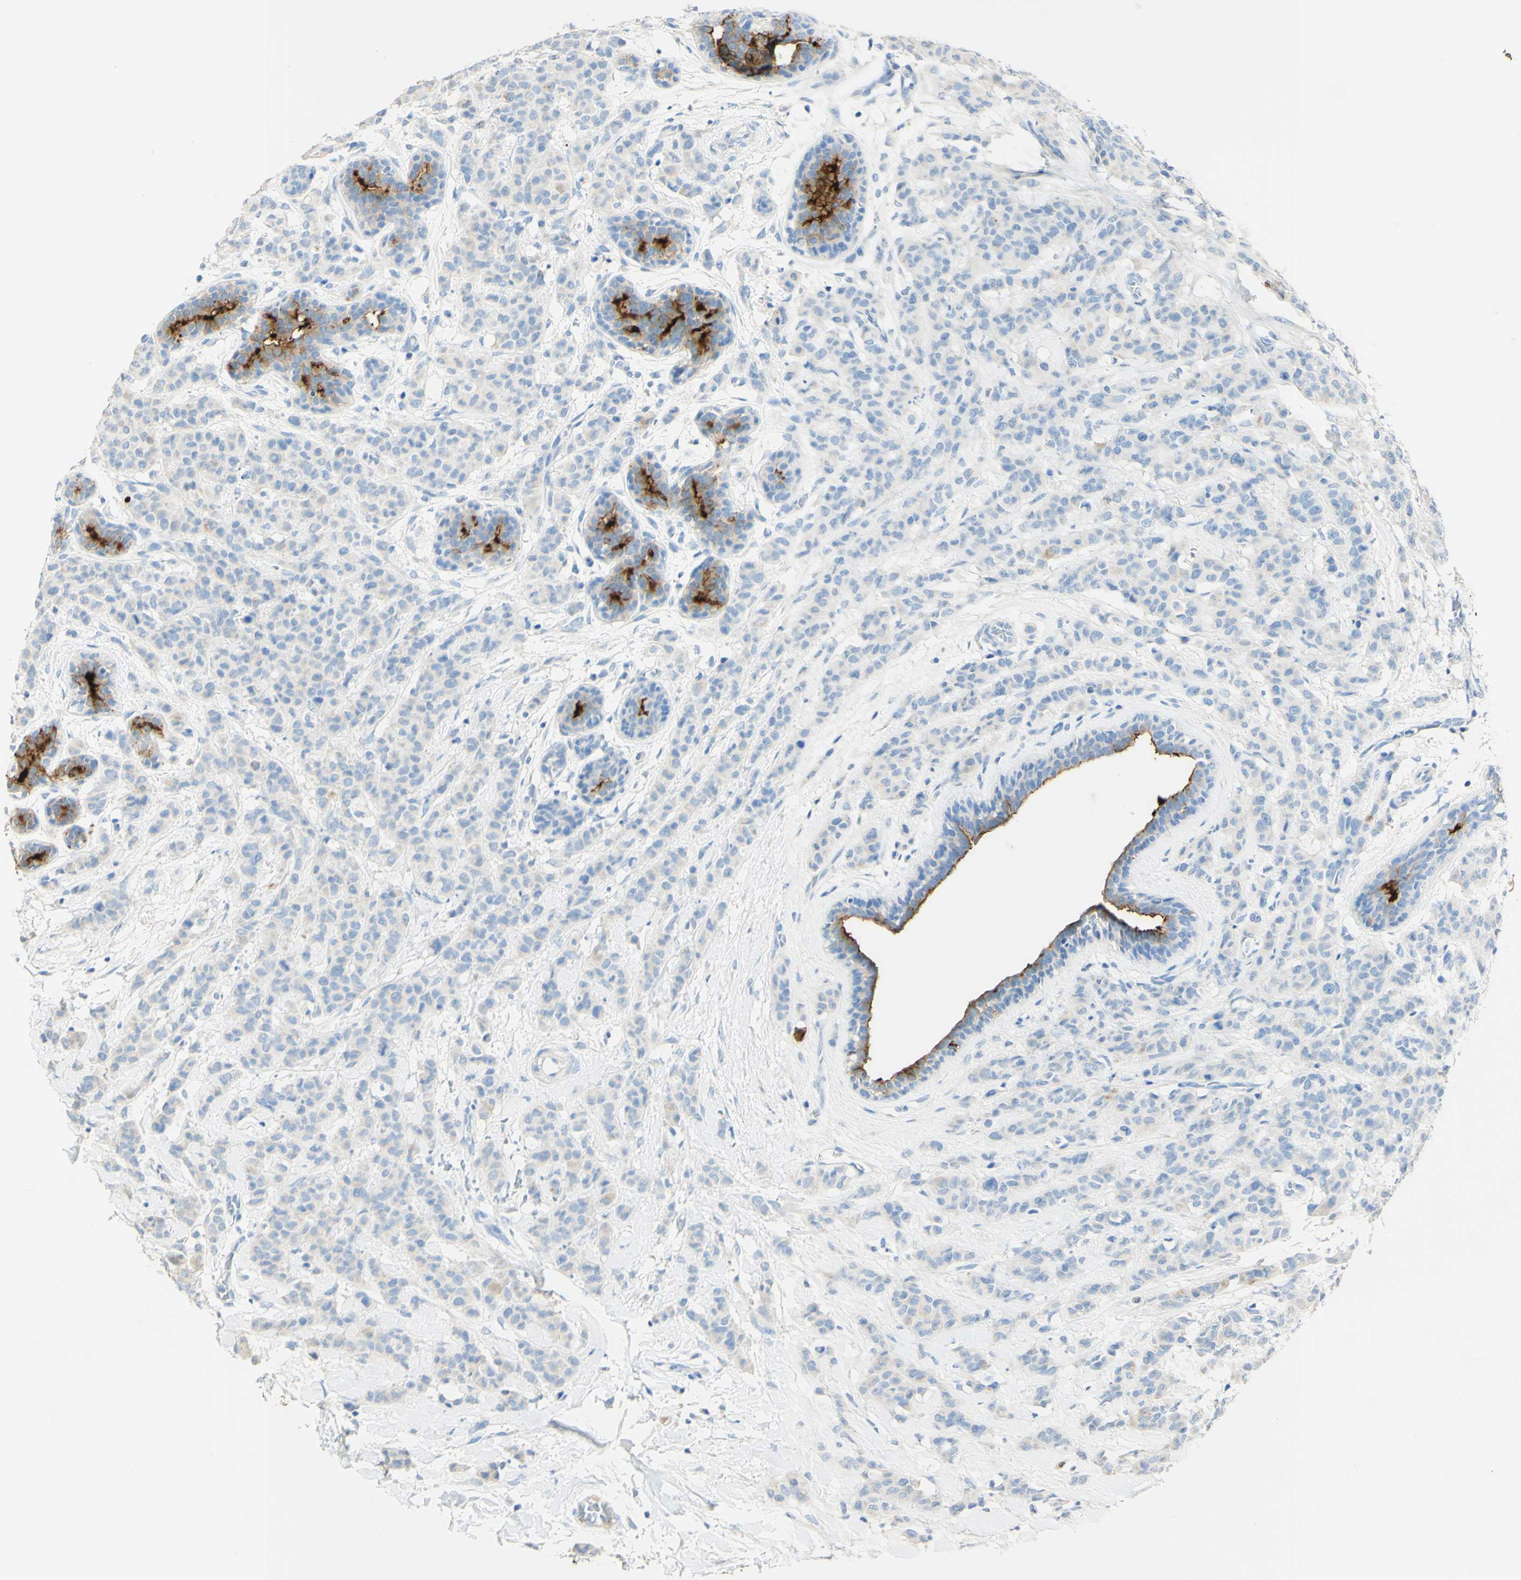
{"staining": {"intensity": "negative", "quantity": "none", "location": "none"}, "tissue": "breast cancer", "cell_type": "Tumor cells", "image_type": "cancer", "snomed": [{"axis": "morphology", "description": "Normal tissue, NOS"}, {"axis": "morphology", "description": "Duct carcinoma"}, {"axis": "topography", "description": "Breast"}], "caption": "Immunohistochemistry (IHC) image of breast cancer (infiltrating ductal carcinoma) stained for a protein (brown), which exhibits no staining in tumor cells.", "gene": "PIGR", "patient": {"sex": "female", "age": 40}}